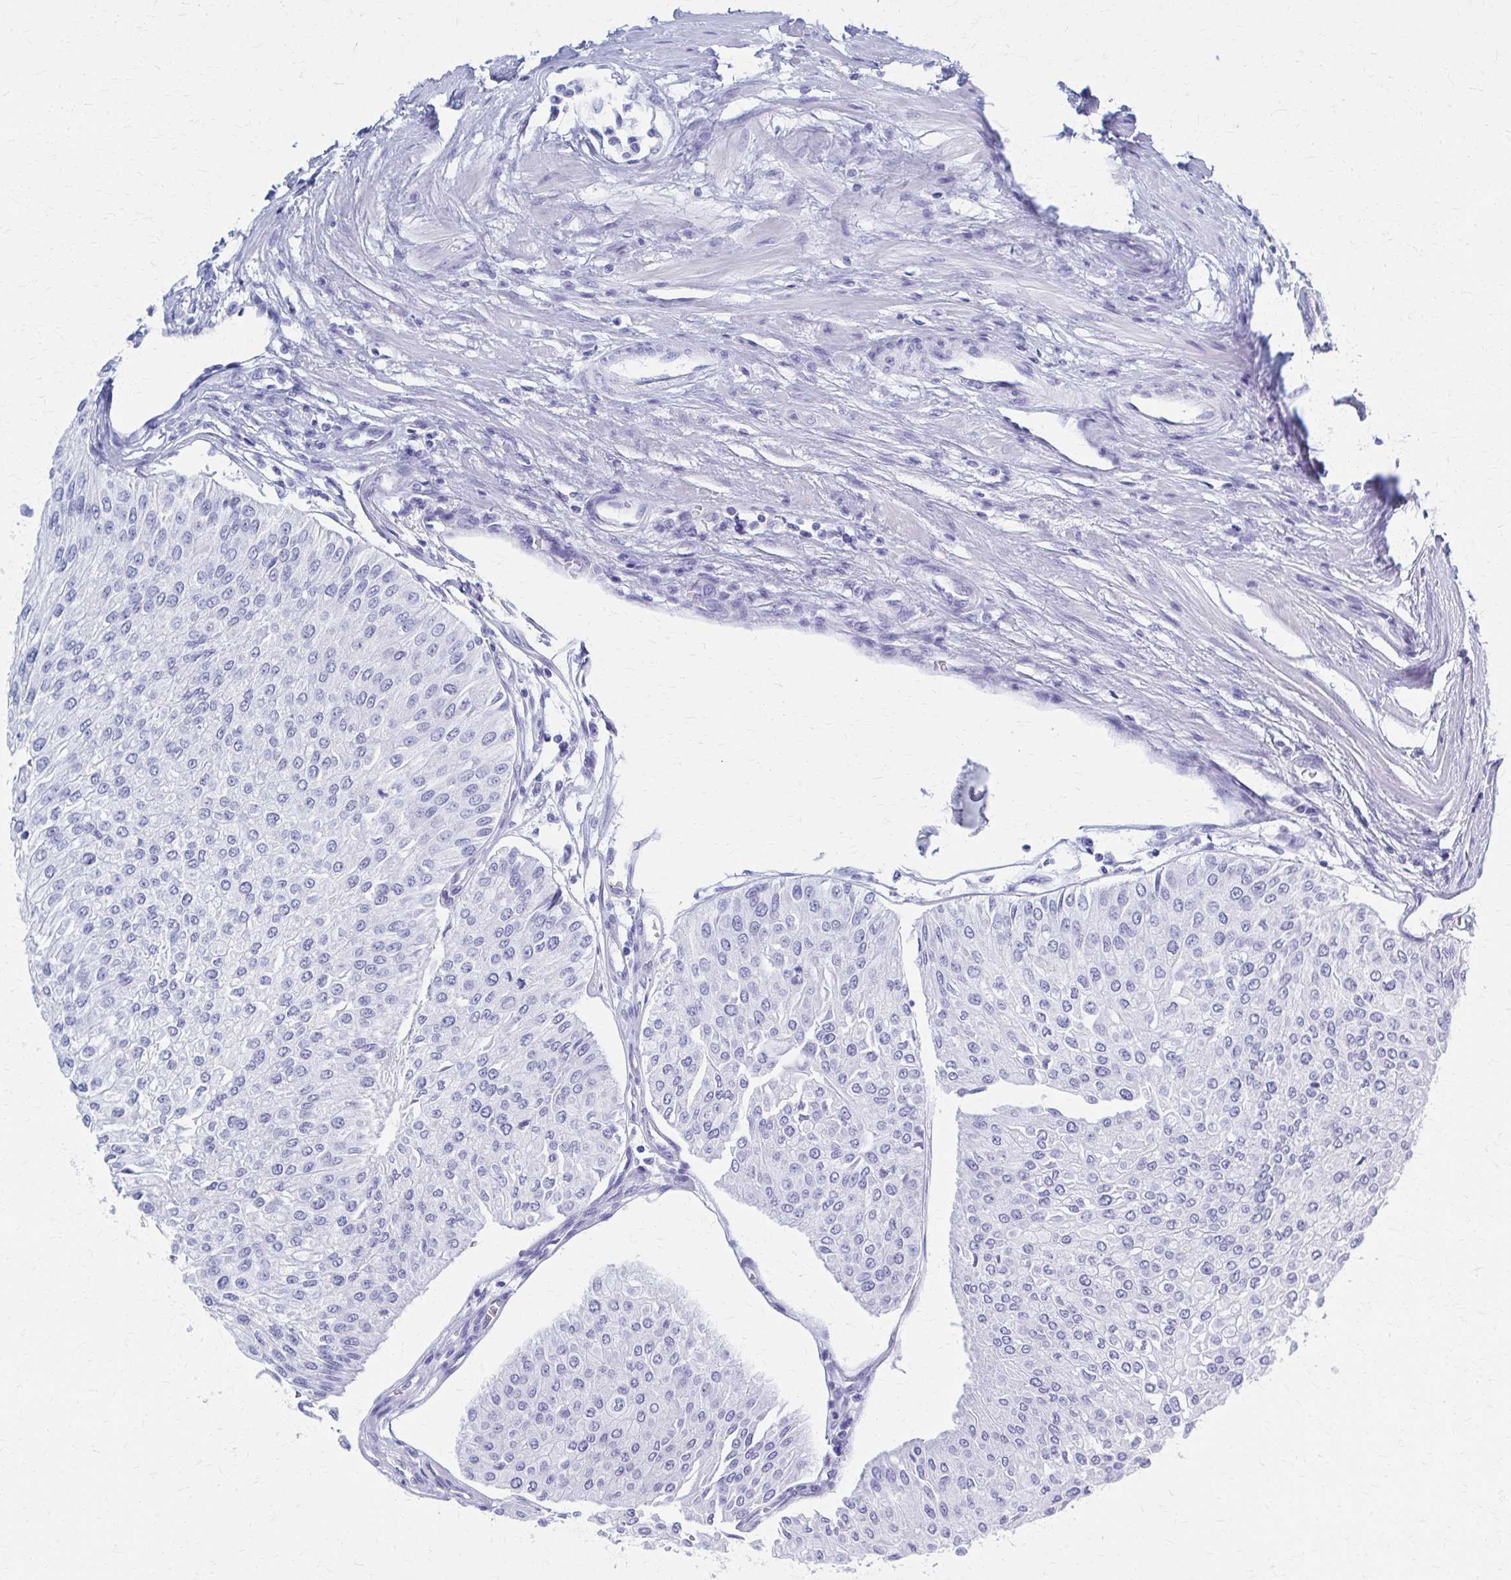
{"staining": {"intensity": "negative", "quantity": "none", "location": "none"}, "tissue": "urothelial cancer", "cell_type": "Tumor cells", "image_type": "cancer", "snomed": [{"axis": "morphology", "description": "Urothelial carcinoma, NOS"}, {"axis": "topography", "description": "Urinary bladder"}], "caption": "This is an IHC image of human transitional cell carcinoma. There is no positivity in tumor cells.", "gene": "CELF5", "patient": {"sex": "male", "age": 67}}